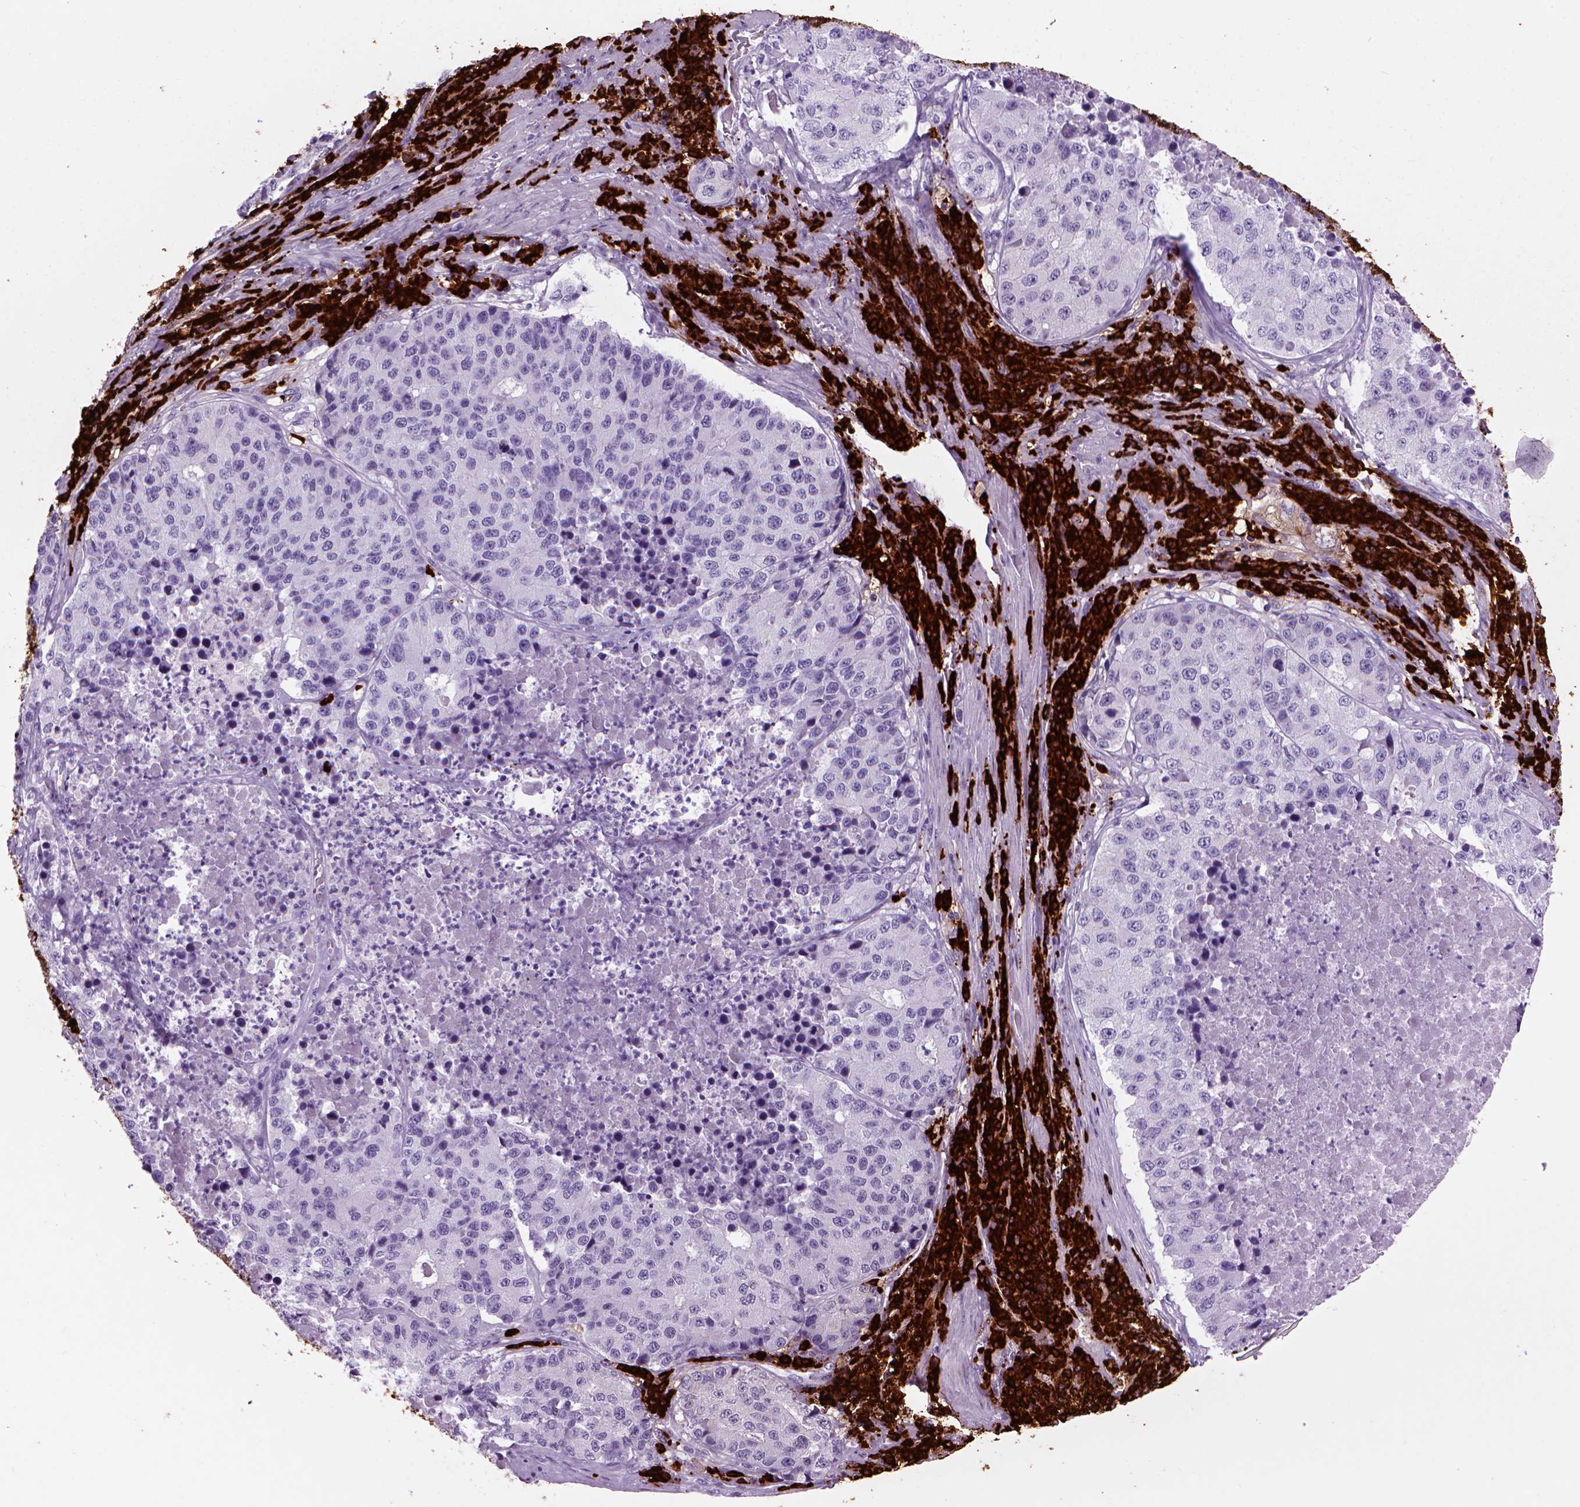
{"staining": {"intensity": "negative", "quantity": "none", "location": "none"}, "tissue": "stomach cancer", "cell_type": "Tumor cells", "image_type": "cancer", "snomed": [{"axis": "morphology", "description": "Adenocarcinoma, NOS"}, {"axis": "topography", "description": "Stomach"}], "caption": "This photomicrograph is of stomach adenocarcinoma stained with immunohistochemistry (IHC) to label a protein in brown with the nuclei are counter-stained blue. There is no positivity in tumor cells.", "gene": "MZB1", "patient": {"sex": "male", "age": 71}}